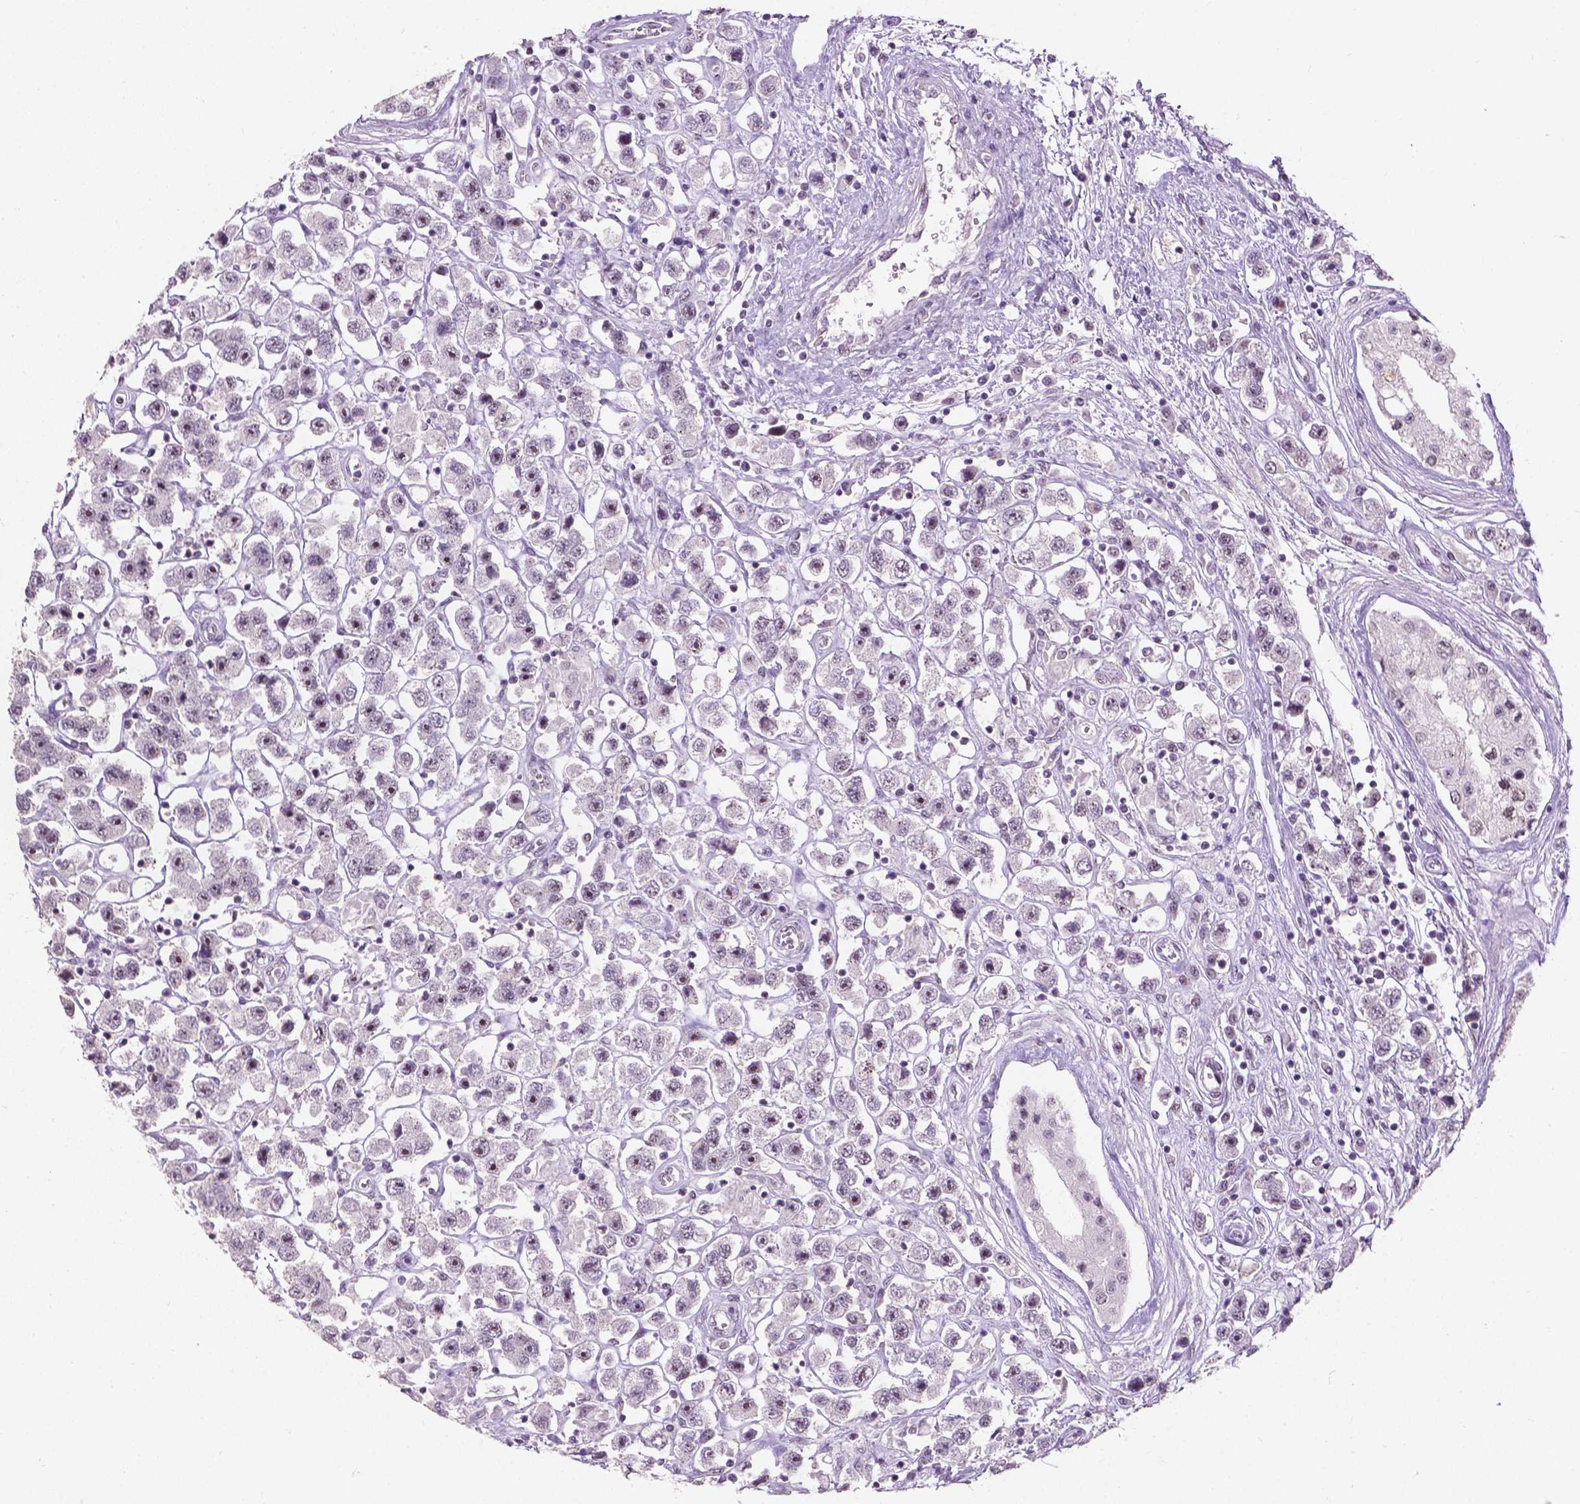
{"staining": {"intensity": "moderate", "quantity": "25%-75%", "location": "nuclear"}, "tissue": "testis cancer", "cell_type": "Tumor cells", "image_type": "cancer", "snomed": [{"axis": "morphology", "description": "Seminoma, NOS"}, {"axis": "topography", "description": "Testis"}], "caption": "A medium amount of moderate nuclear staining is appreciated in approximately 25%-75% of tumor cells in testis seminoma tissue. Nuclei are stained in blue.", "gene": "COIL", "patient": {"sex": "male", "age": 45}}